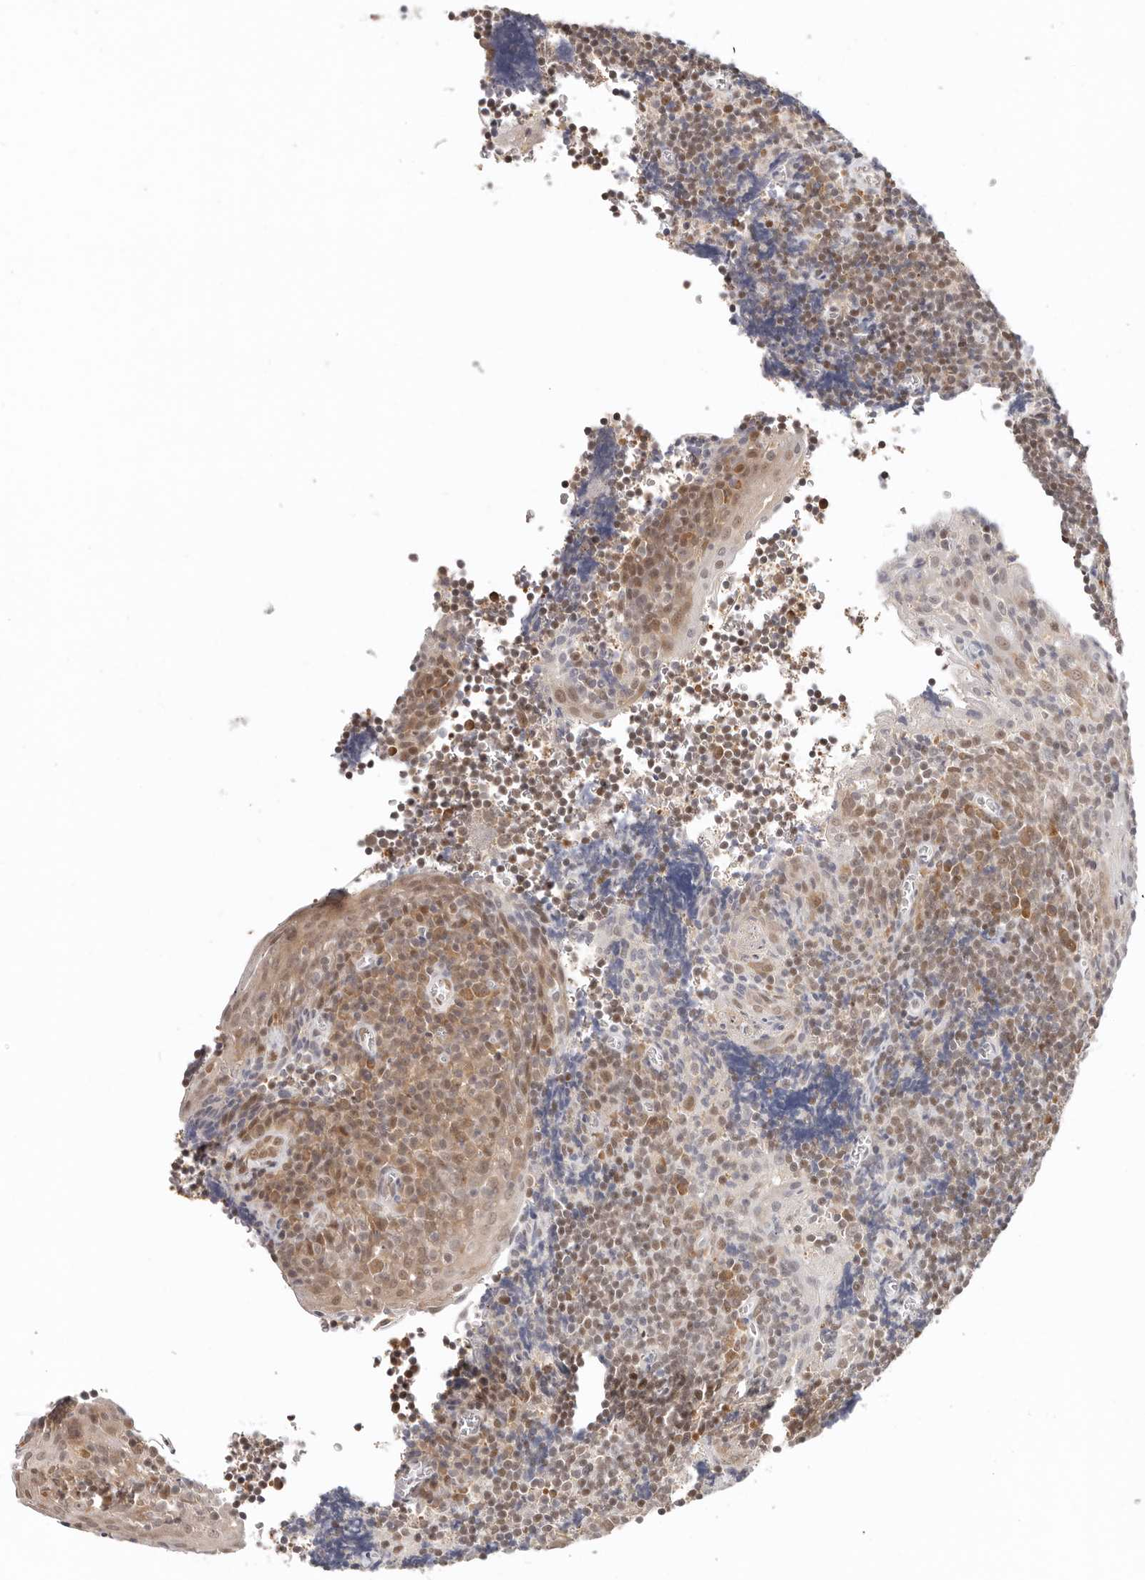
{"staining": {"intensity": "moderate", "quantity": "<25%", "location": "nuclear"}, "tissue": "tonsil", "cell_type": "Germinal center cells", "image_type": "normal", "snomed": [{"axis": "morphology", "description": "Normal tissue, NOS"}, {"axis": "topography", "description": "Tonsil"}], "caption": "Unremarkable tonsil reveals moderate nuclear expression in approximately <25% of germinal center cells (Brightfield microscopy of DAB IHC at high magnification)..", "gene": "LARP7", "patient": {"sex": "male", "age": 27}}